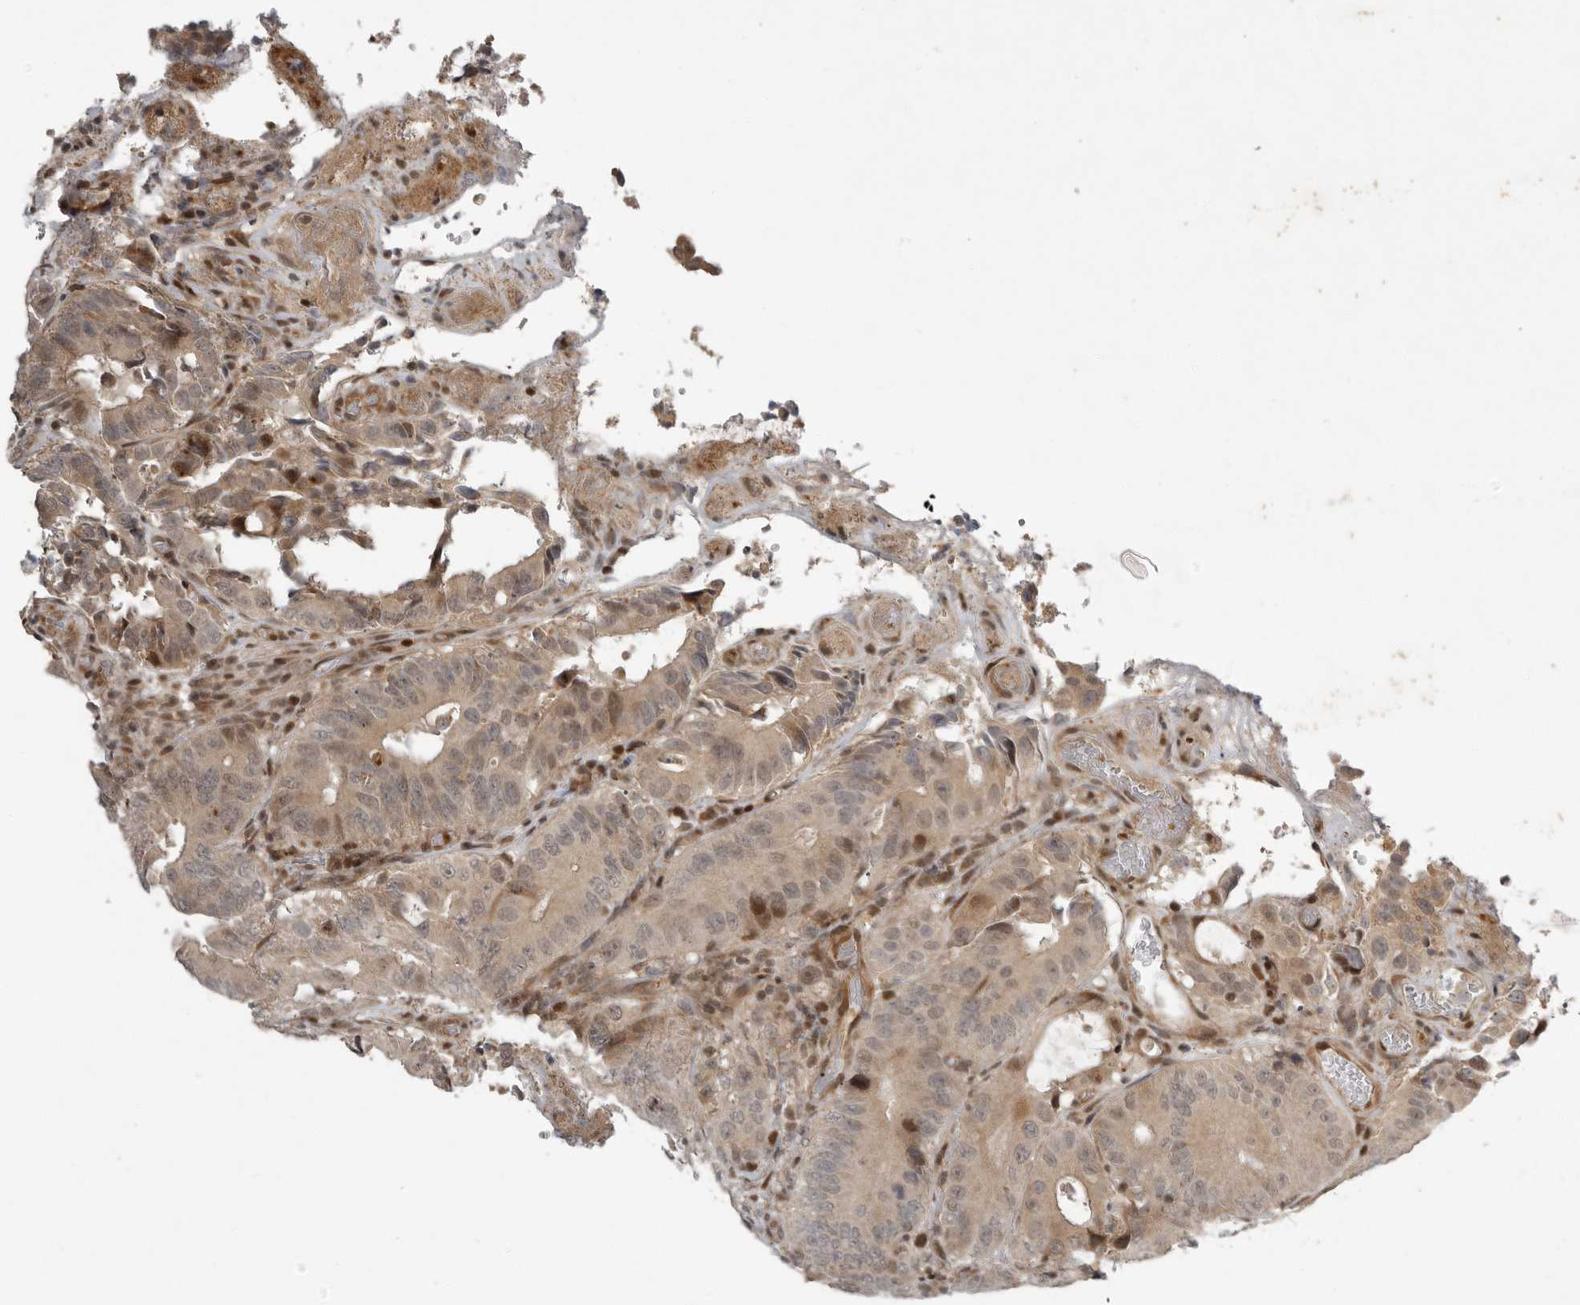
{"staining": {"intensity": "moderate", "quantity": "25%-75%", "location": "nuclear"}, "tissue": "colorectal cancer", "cell_type": "Tumor cells", "image_type": "cancer", "snomed": [{"axis": "morphology", "description": "Adenocarcinoma, NOS"}, {"axis": "topography", "description": "Colon"}], "caption": "This photomicrograph exhibits colorectal cancer (adenocarcinoma) stained with immunohistochemistry to label a protein in brown. The nuclear of tumor cells show moderate positivity for the protein. Nuclei are counter-stained blue.", "gene": "RABIF", "patient": {"sex": "male", "age": 83}}